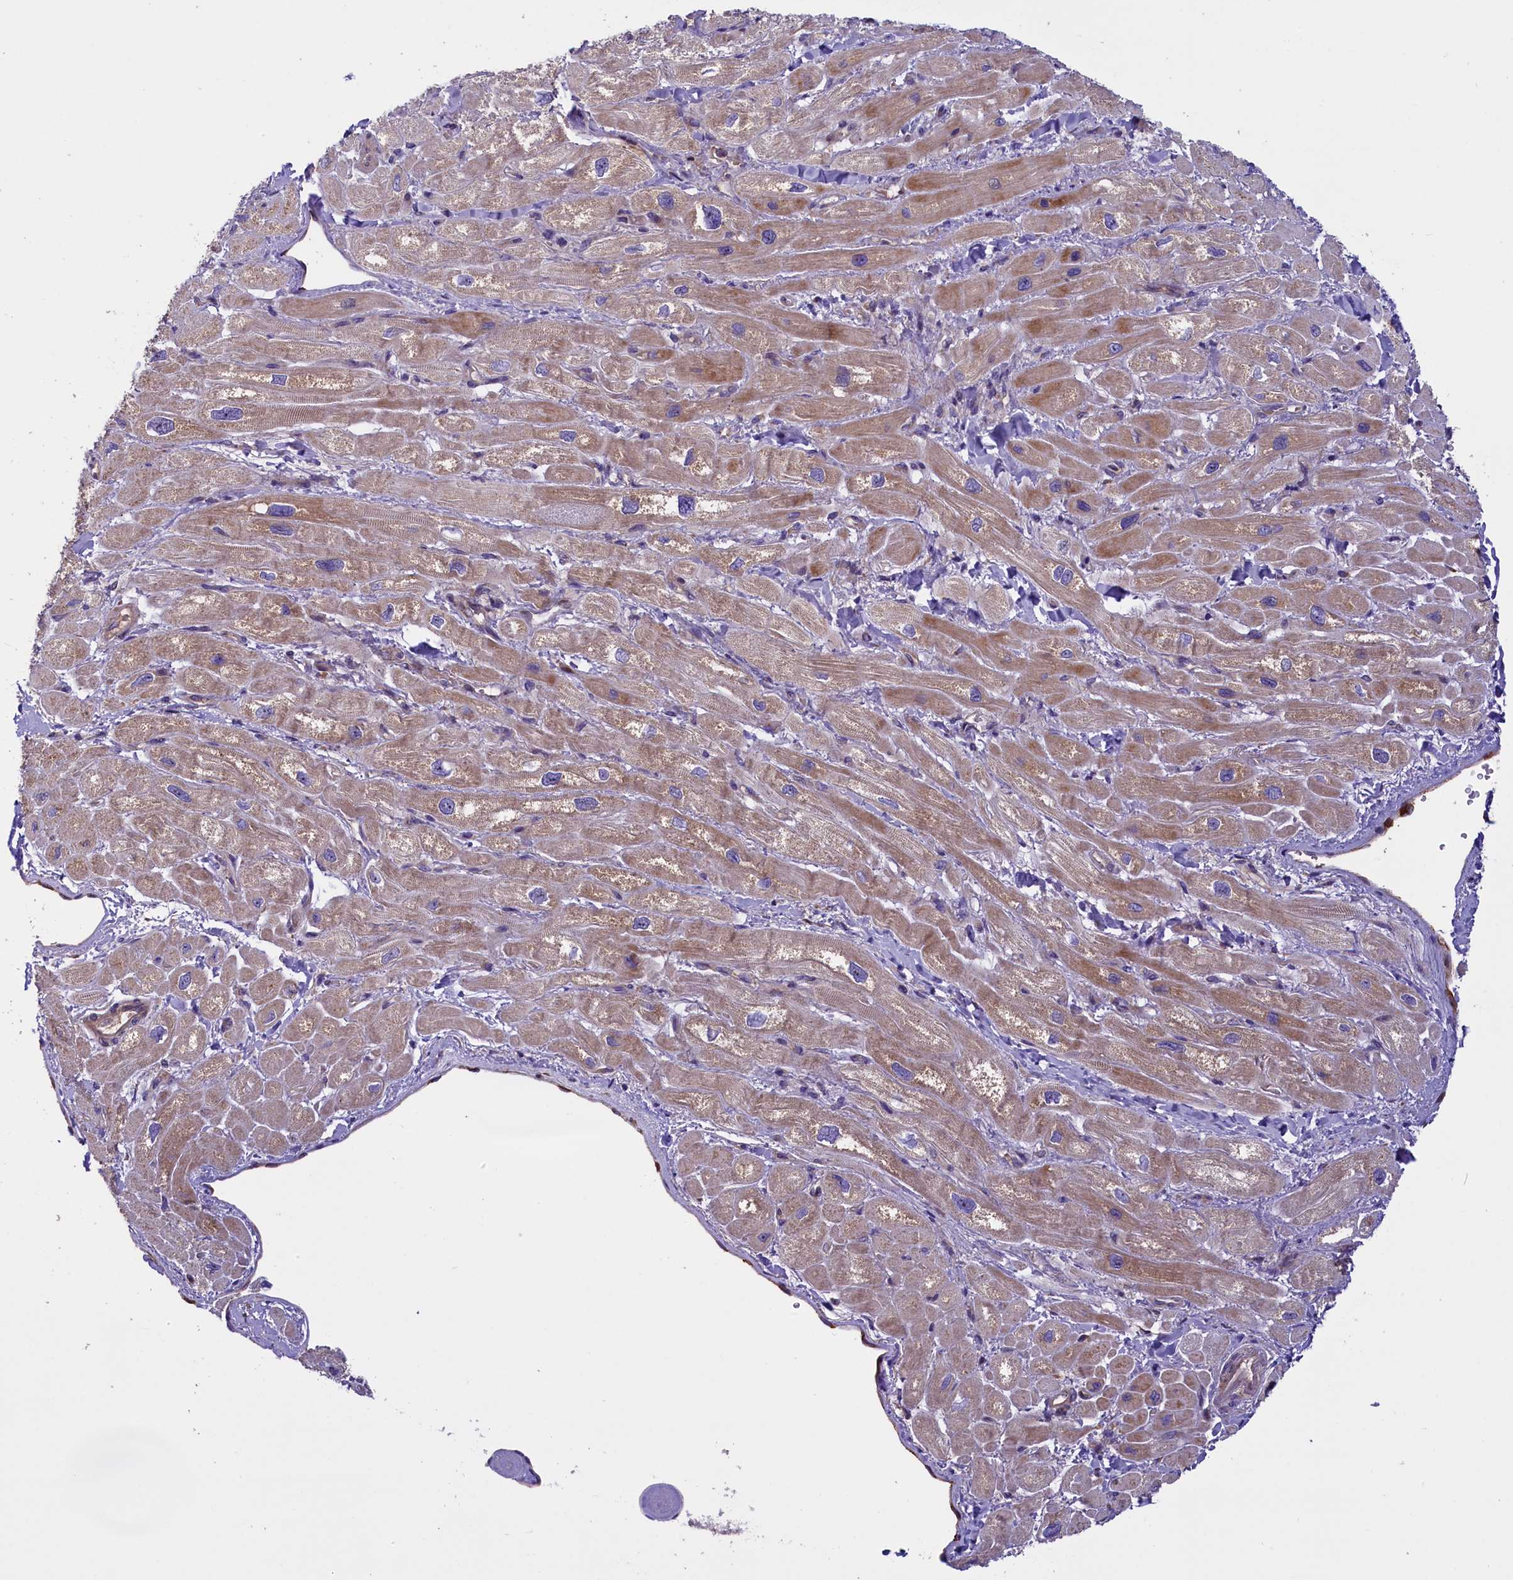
{"staining": {"intensity": "moderate", "quantity": ">75%", "location": "cytoplasmic/membranous"}, "tissue": "heart muscle", "cell_type": "Cardiomyocytes", "image_type": "normal", "snomed": [{"axis": "morphology", "description": "Normal tissue, NOS"}, {"axis": "topography", "description": "Heart"}], "caption": "Brown immunohistochemical staining in unremarkable human heart muscle exhibits moderate cytoplasmic/membranous positivity in about >75% of cardiomyocytes. (Stains: DAB in brown, nuclei in blue, Microscopy: brightfield microscopy at high magnification).", "gene": "FRY", "patient": {"sex": "male", "age": 65}}